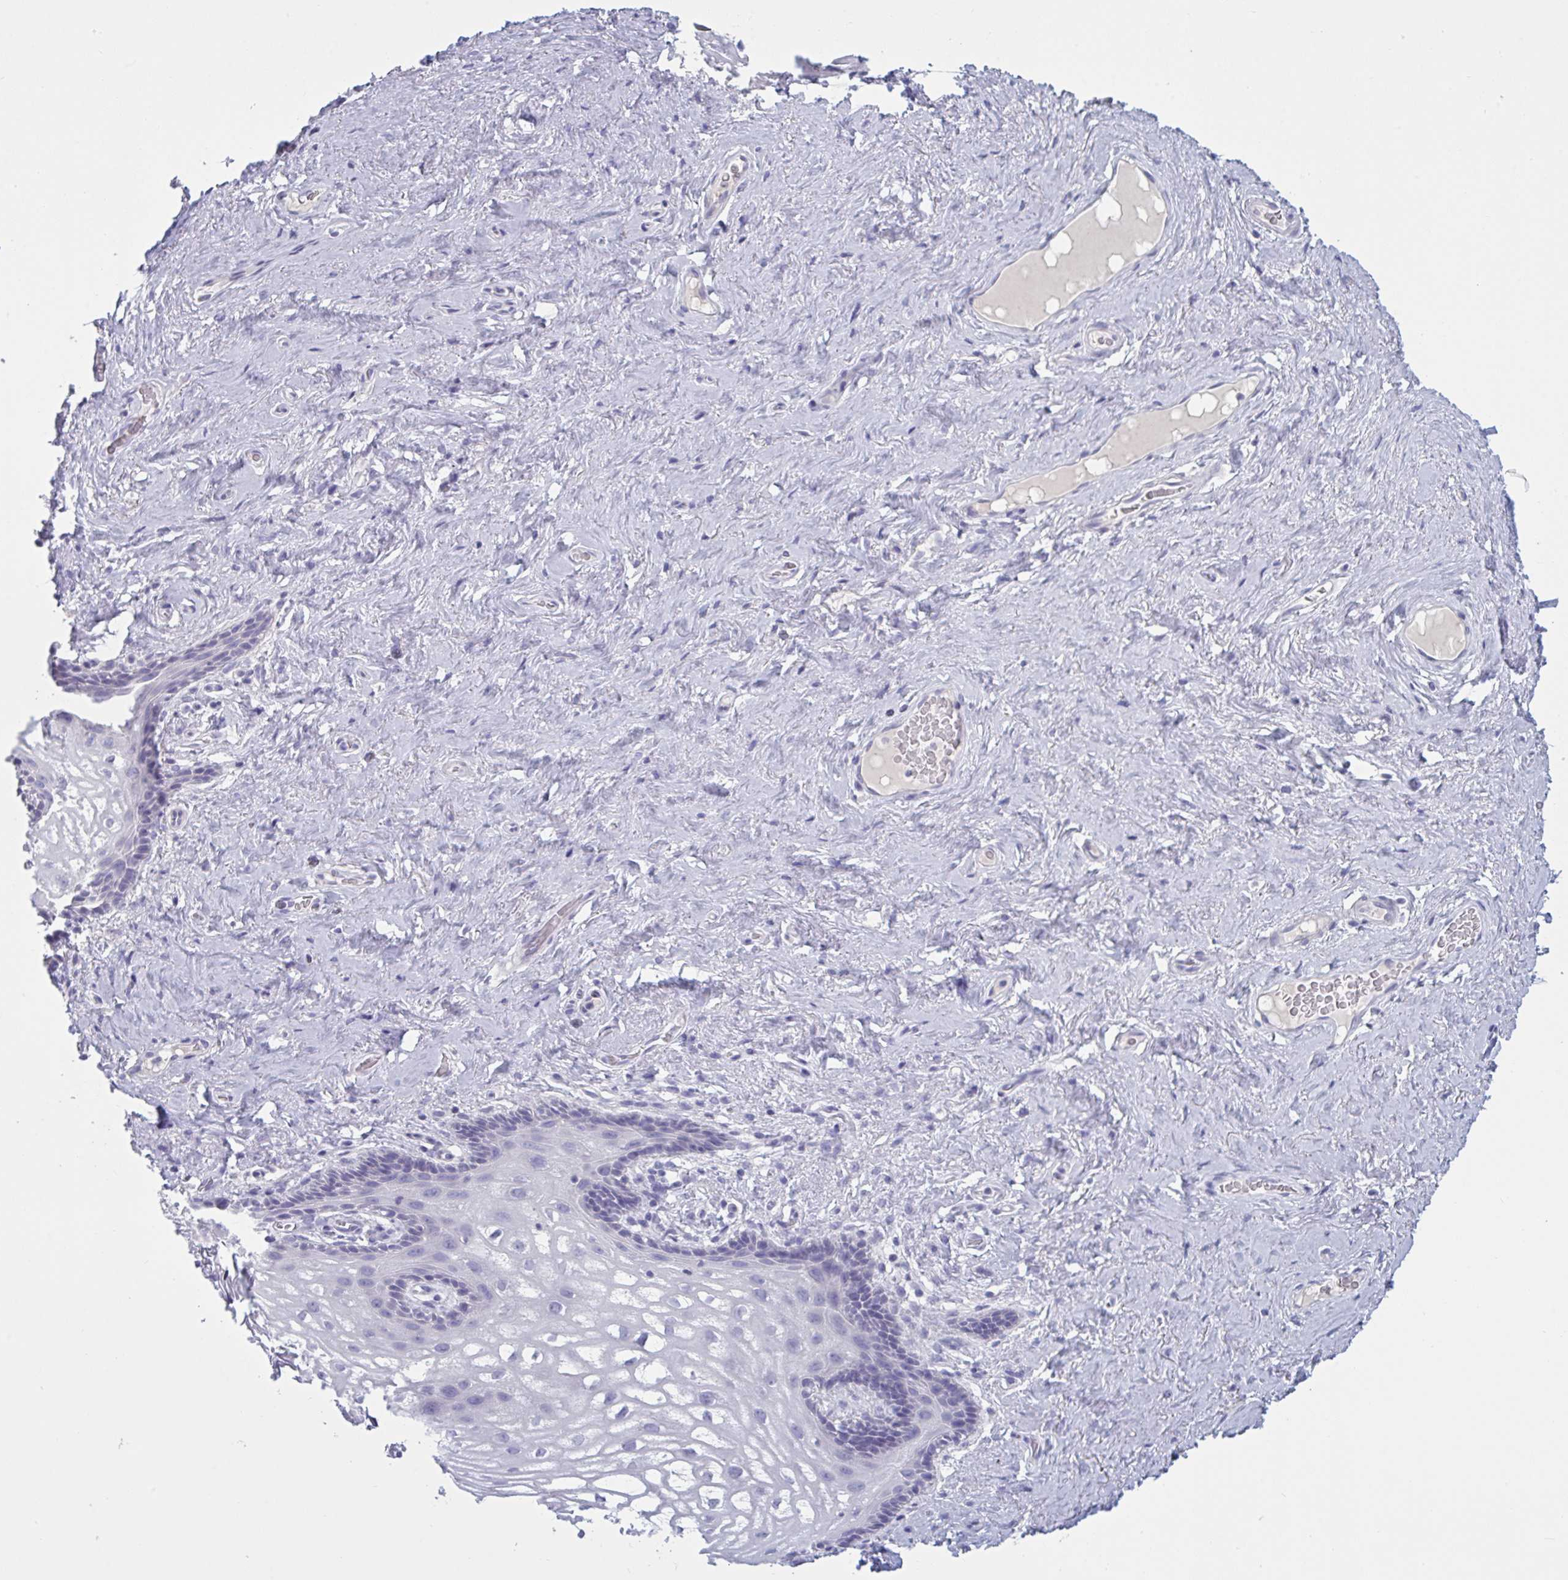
{"staining": {"intensity": "negative", "quantity": "none", "location": "none"}, "tissue": "vagina", "cell_type": "Squamous epithelial cells", "image_type": "normal", "snomed": [{"axis": "morphology", "description": "Normal tissue, NOS"}, {"axis": "morphology", "description": "Adenocarcinoma, NOS"}, {"axis": "topography", "description": "Rectum"}, {"axis": "topography", "description": "Vagina"}, {"axis": "topography", "description": "Peripheral nerve tissue"}], "caption": "Squamous epithelial cells show no significant protein staining in benign vagina. (DAB IHC with hematoxylin counter stain).", "gene": "NDUFC2", "patient": {"sex": "female", "age": 71}}